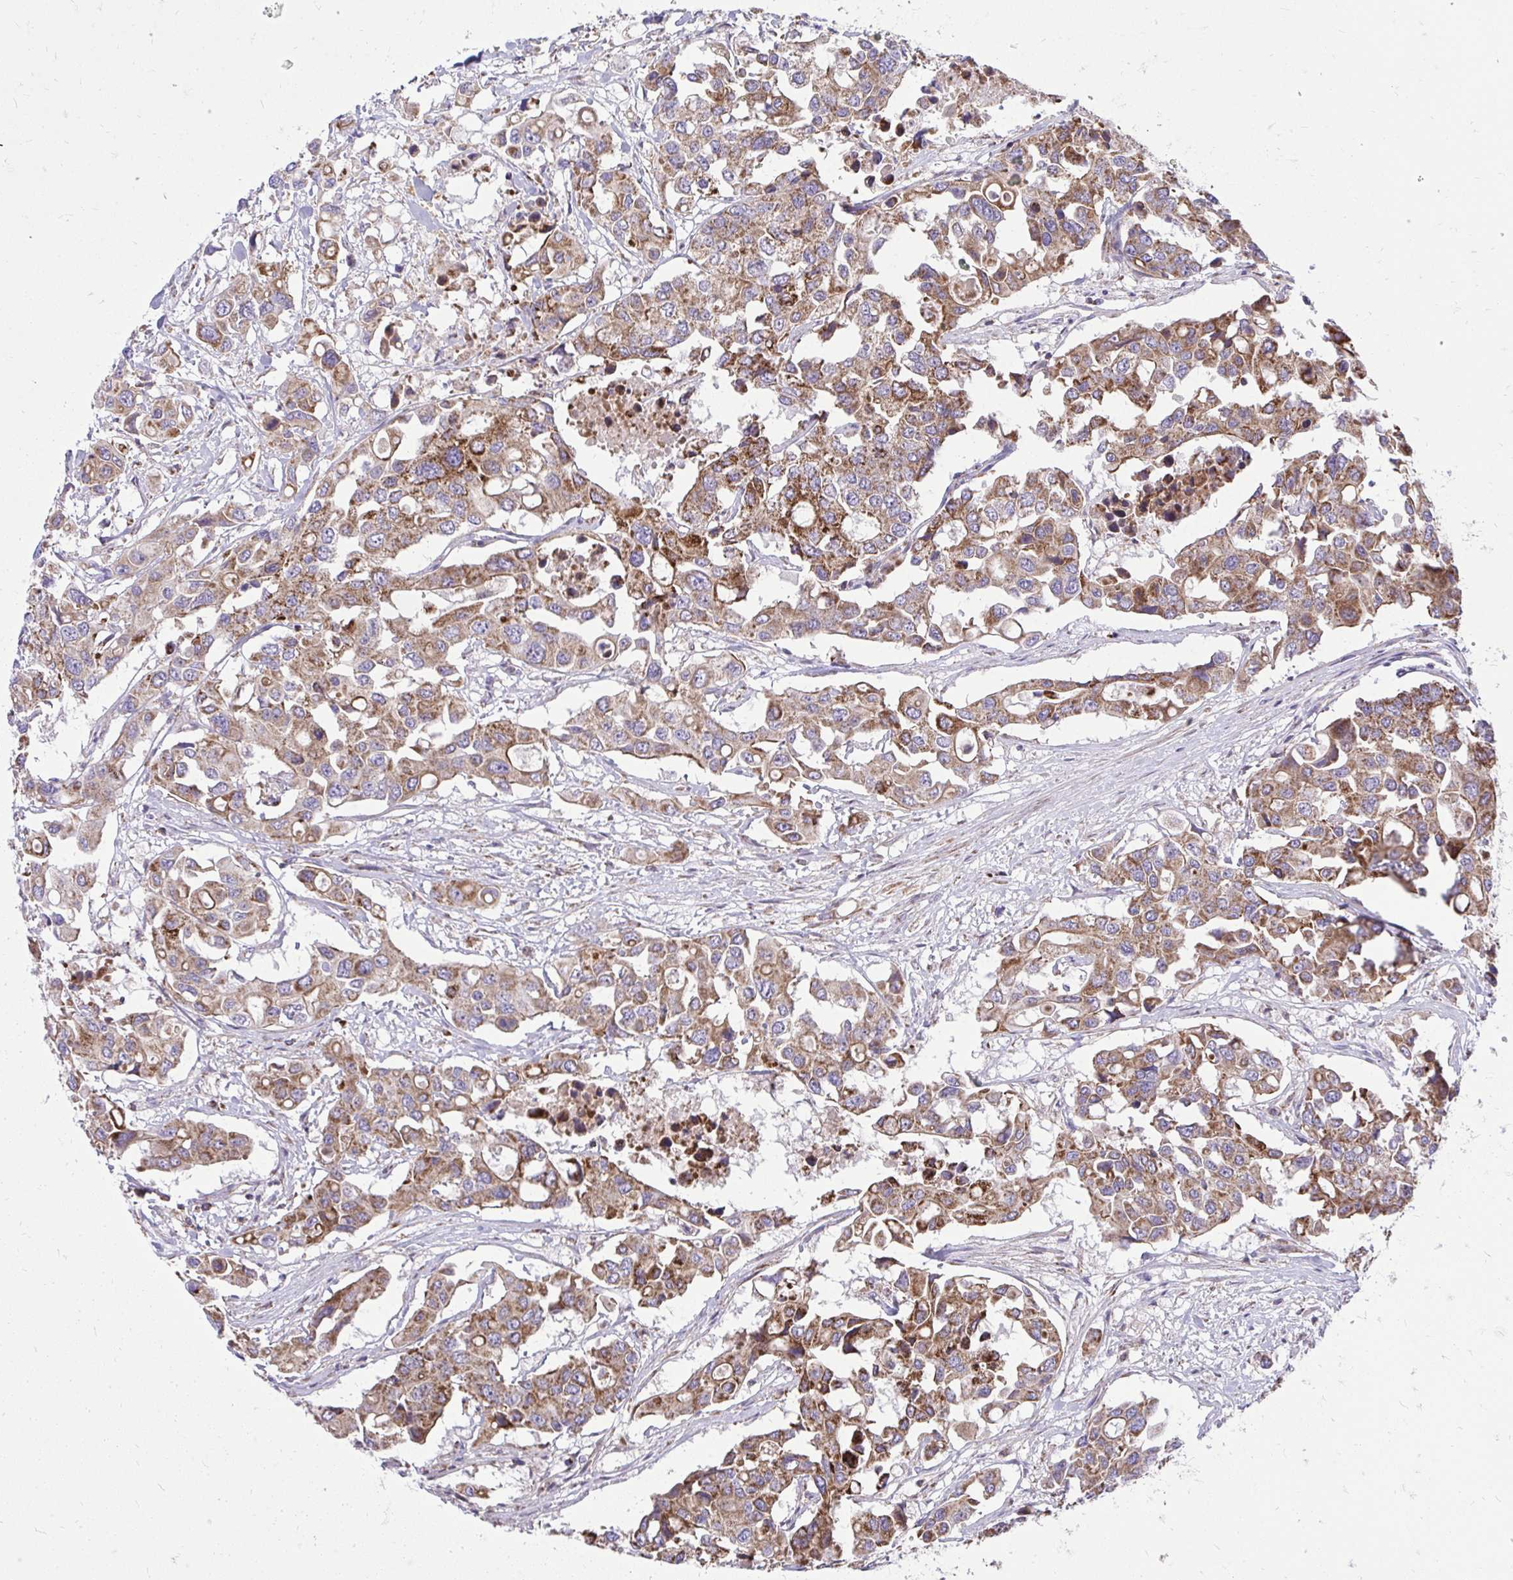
{"staining": {"intensity": "moderate", "quantity": ">75%", "location": "cytoplasmic/membranous"}, "tissue": "colorectal cancer", "cell_type": "Tumor cells", "image_type": "cancer", "snomed": [{"axis": "morphology", "description": "Adenocarcinoma, NOS"}, {"axis": "topography", "description": "Colon"}], "caption": "Moderate cytoplasmic/membranous protein staining is present in approximately >75% of tumor cells in colorectal cancer.", "gene": "SPTBN2", "patient": {"sex": "male", "age": 77}}